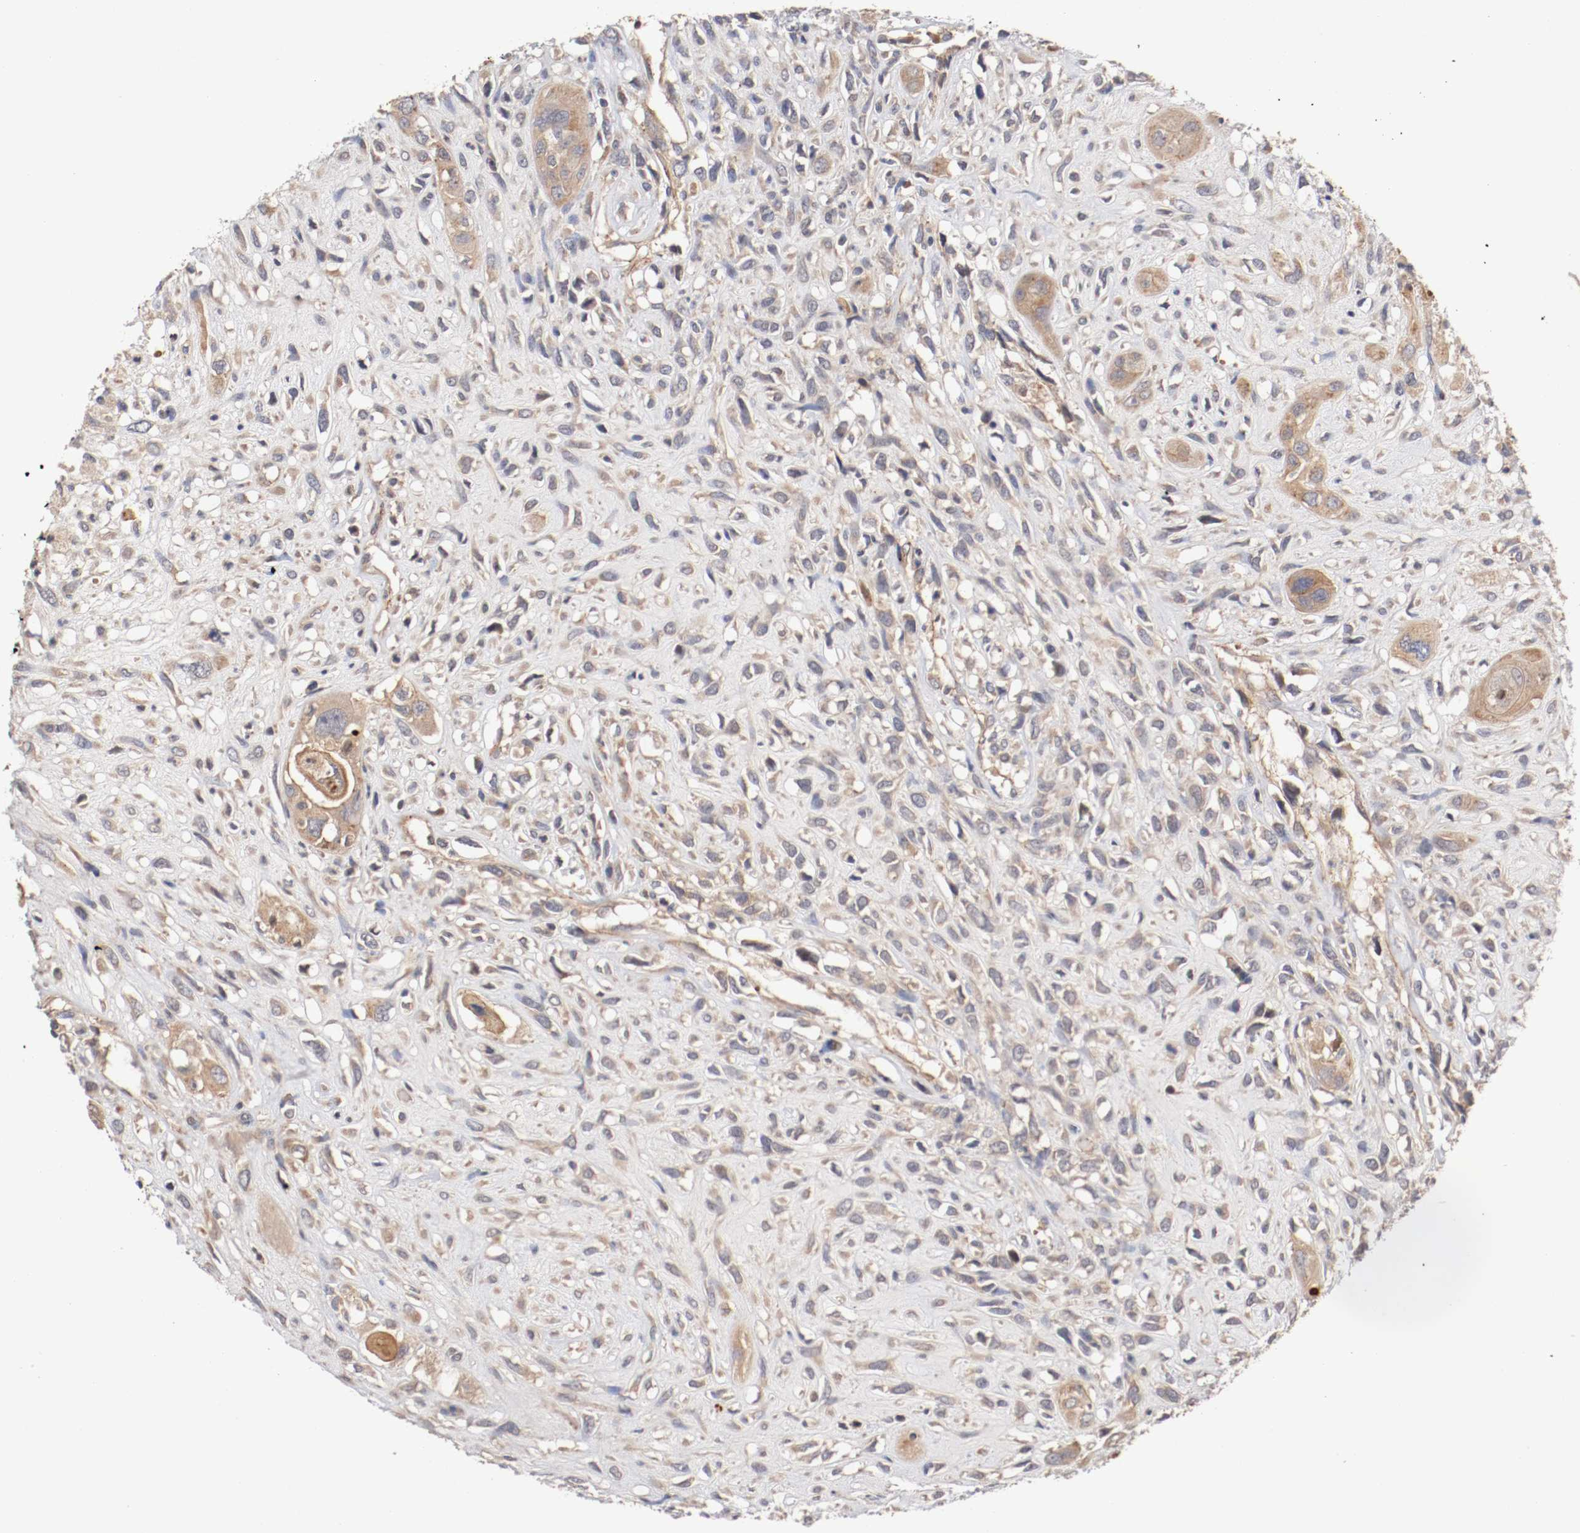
{"staining": {"intensity": "weak", "quantity": "25%-75%", "location": "cytoplasmic/membranous"}, "tissue": "head and neck cancer", "cell_type": "Tumor cells", "image_type": "cancer", "snomed": [{"axis": "morphology", "description": "Necrosis, NOS"}, {"axis": "morphology", "description": "Neoplasm, malignant, NOS"}, {"axis": "topography", "description": "Salivary gland"}, {"axis": "topography", "description": "Head-Neck"}], "caption": "Head and neck neoplasm (malignant) stained with a brown dye displays weak cytoplasmic/membranous positive positivity in about 25%-75% of tumor cells.", "gene": "TYK2", "patient": {"sex": "male", "age": 43}}